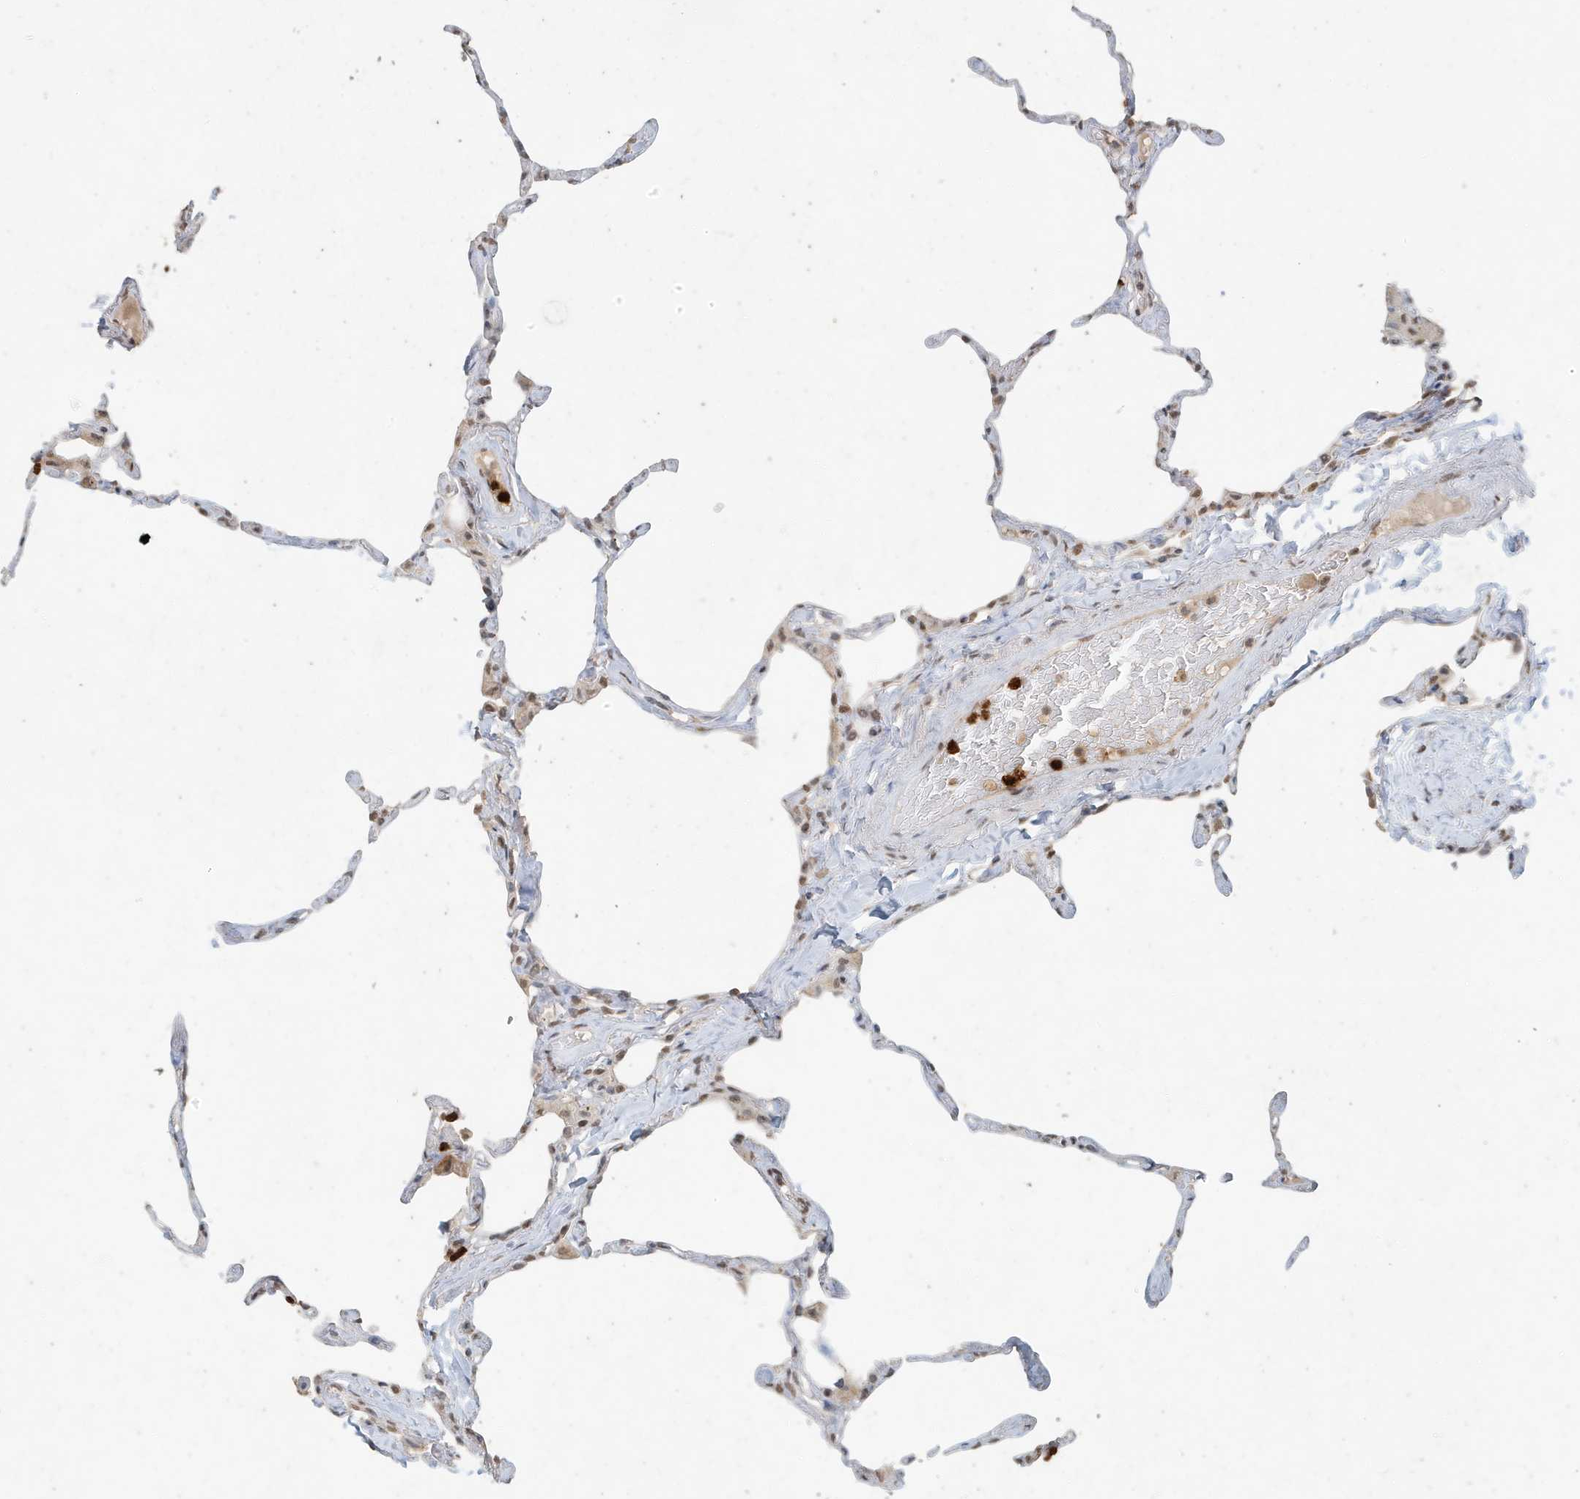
{"staining": {"intensity": "weak", "quantity": "<25%", "location": "cytoplasmic/membranous,nuclear"}, "tissue": "lung", "cell_type": "Alveolar cells", "image_type": "normal", "snomed": [{"axis": "morphology", "description": "Normal tissue, NOS"}, {"axis": "topography", "description": "Lung"}], "caption": "Immunohistochemistry of unremarkable lung displays no staining in alveolar cells.", "gene": "DEFA1", "patient": {"sex": "male", "age": 65}}